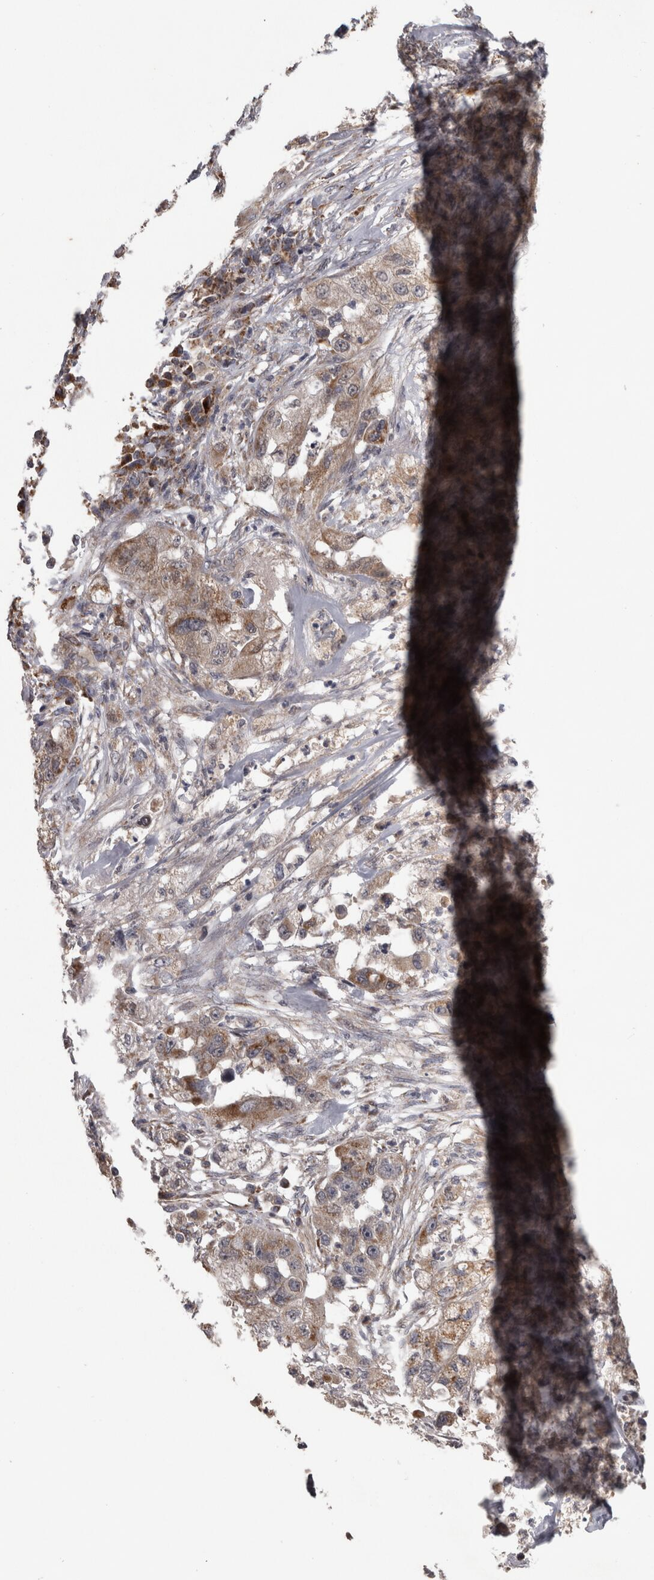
{"staining": {"intensity": "moderate", "quantity": ">75%", "location": "cytoplasmic/membranous"}, "tissue": "pancreatic cancer", "cell_type": "Tumor cells", "image_type": "cancer", "snomed": [{"axis": "morphology", "description": "Adenocarcinoma, NOS"}, {"axis": "topography", "description": "Pancreas"}], "caption": "An immunohistochemistry (IHC) image of tumor tissue is shown. Protein staining in brown highlights moderate cytoplasmic/membranous positivity in pancreatic adenocarcinoma within tumor cells.", "gene": "DBT", "patient": {"sex": "female", "age": 78}}